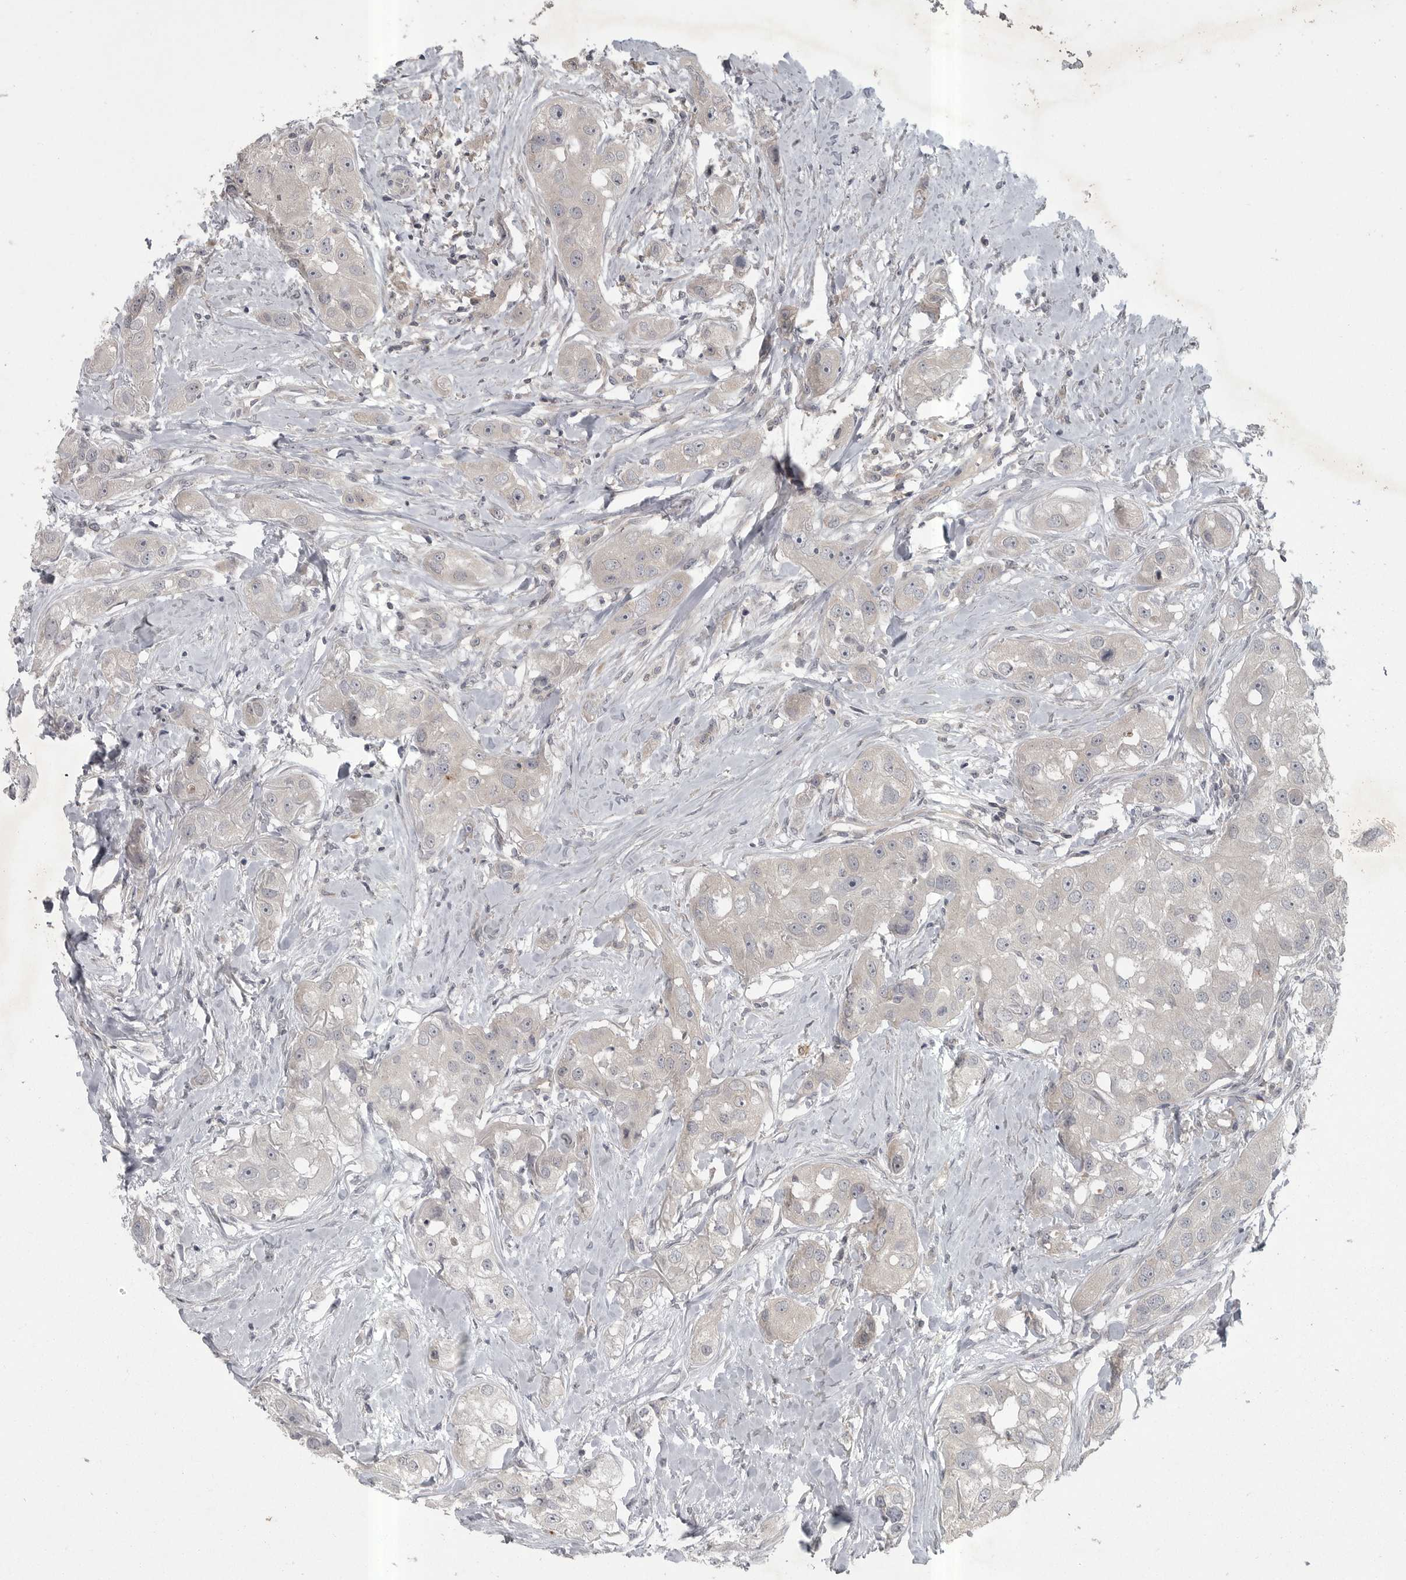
{"staining": {"intensity": "negative", "quantity": "none", "location": "none"}, "tissue": "head and neck cancer", "cell_type": "Tumor cells", "image_type": "cancer", "snomed": [{"axis": "morphology", "description": "Normal tissue, NOS"}, {"axis": "morphology", "description": "Squamous cell carcinoma, NOS"}, {"axis": "topography", "description": "Skeletal muscle"}, {"axis": "topography", "description": "Head-Neck"}], "caption": "This is an immunohistochemistry photomicrograph of human head and neck squamous cell carcinoma. There is no staining in tumor cells.", "gene": "PHF13", "patient": {"sex": "male", "age": 51}}